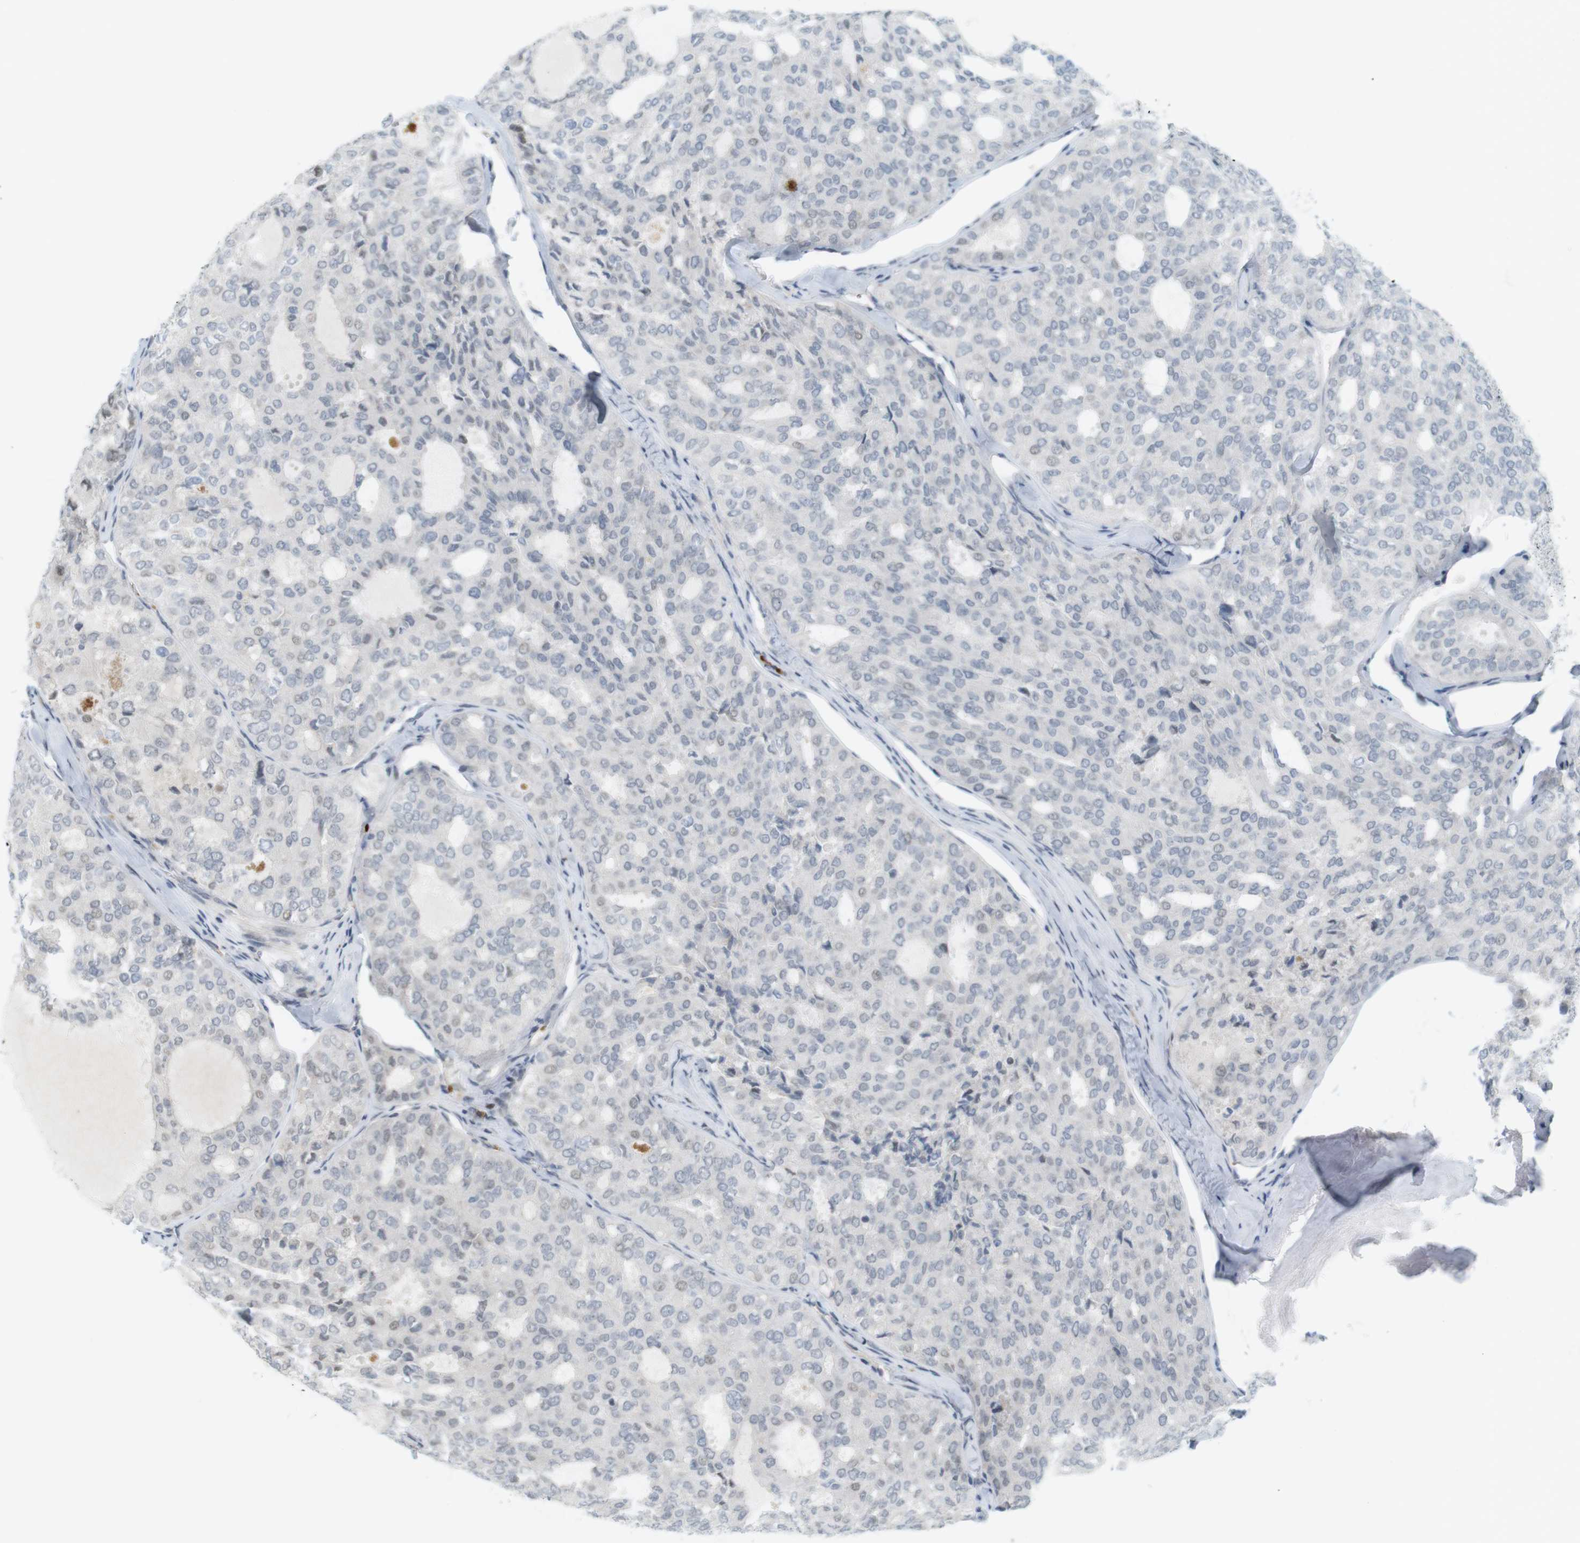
{"staining": {"intensity": "negative", "quantity": "none", "location": "none"}, "tissue": "thyroid cancer", "cell_type": "Tumor cells", "image_type": "cancer", "snomed": [{"axis": "morphology", "description": "Follicular adenoma carcinoma, NOS"}, {"axis": "topography", "description": "Thyroid gland"}], "caption": "The immunohistochemistry (IHC) photomicrograph has no significant staining in tumor cells of thyroid cancer tissue.", "gene": "DMC1", "patient": {"sex": "male", "age": 75}}